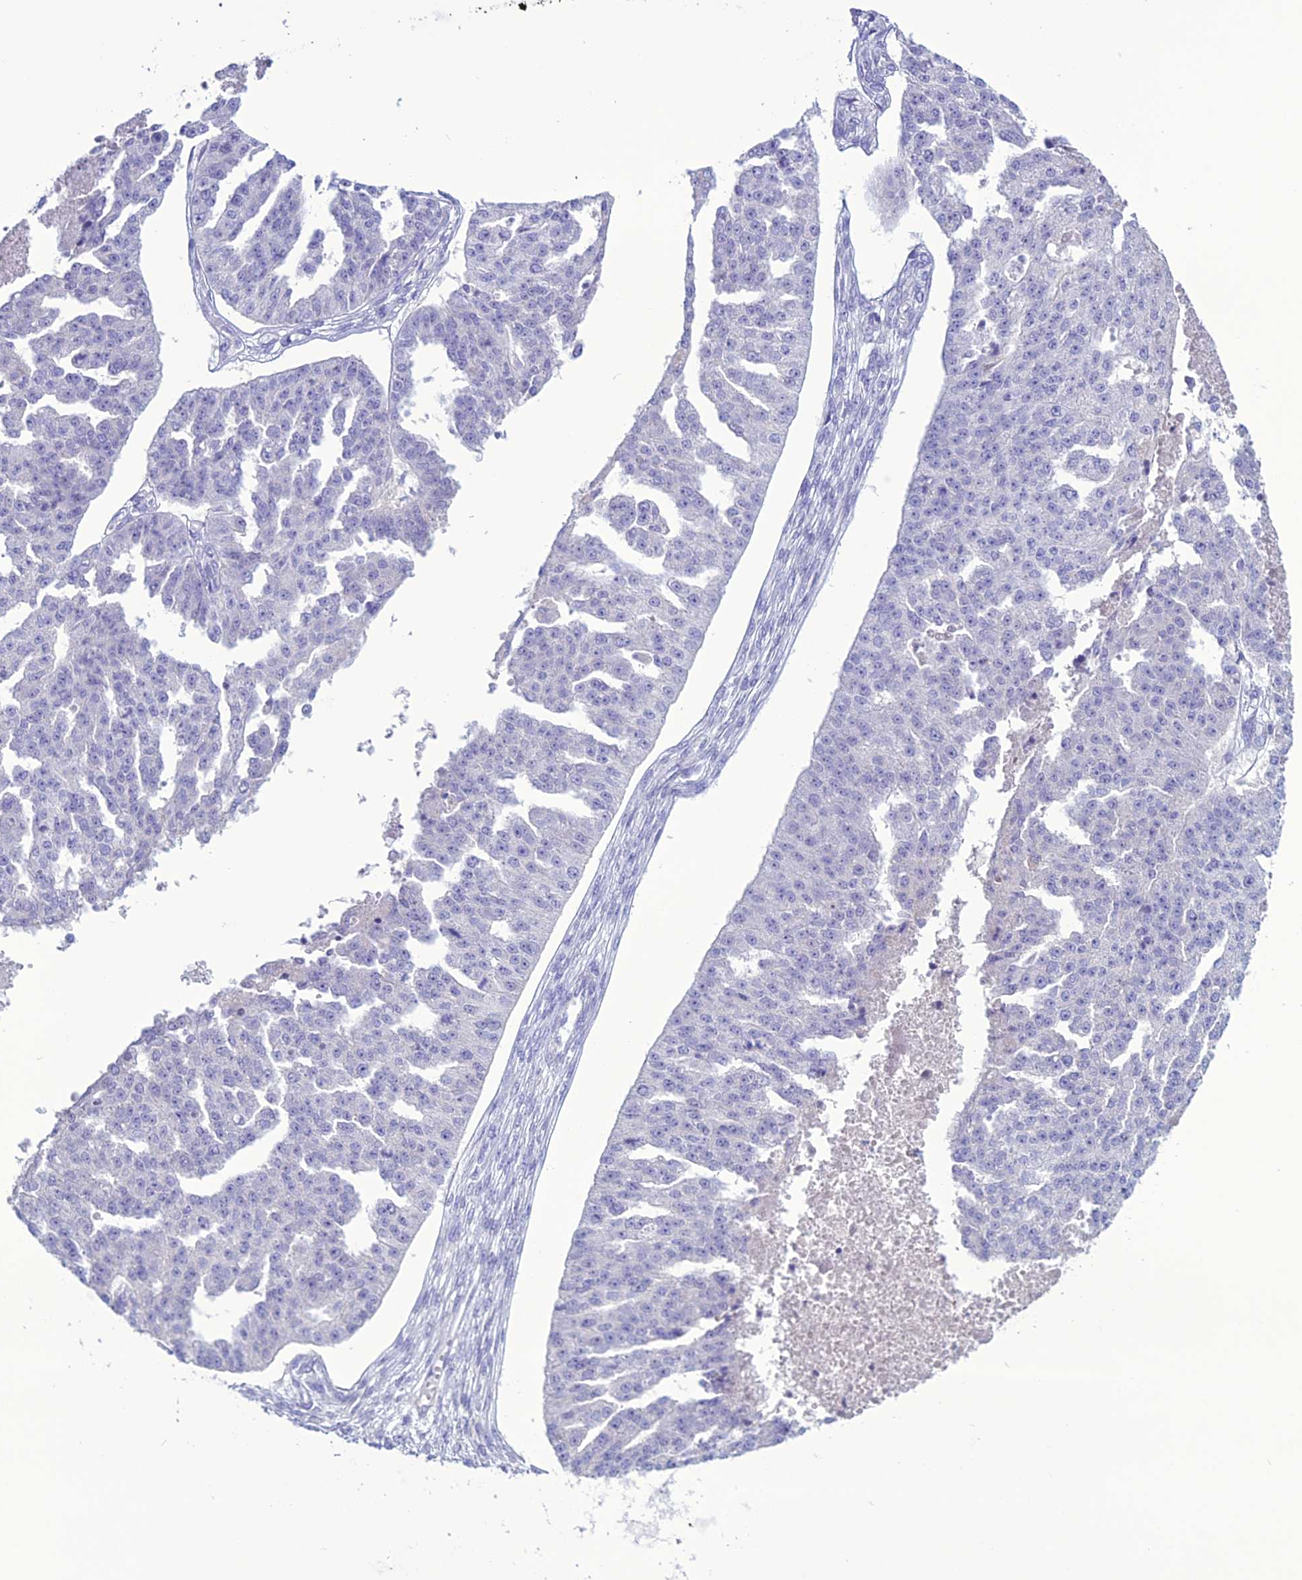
{"staining": {"intensity": "negative", "quantity": "none", "location": "none"}, "tissue": "ovarian cancer", "cell_type": "Tumor cells", "image_type": "cancer", "snomed": [{"axis": "morphology", "description": "Cystadenocarcinoma, serous, NOS"}, {"axis": "topography", "description": "Ovary"}], "caption": "A histopathology image of human ovarian cancer (serous cystadenocarcinoma) is negative for staining in tumor cells.", "gene": "CLEC2L", "patient": {"sex": "female", "age": 58}}